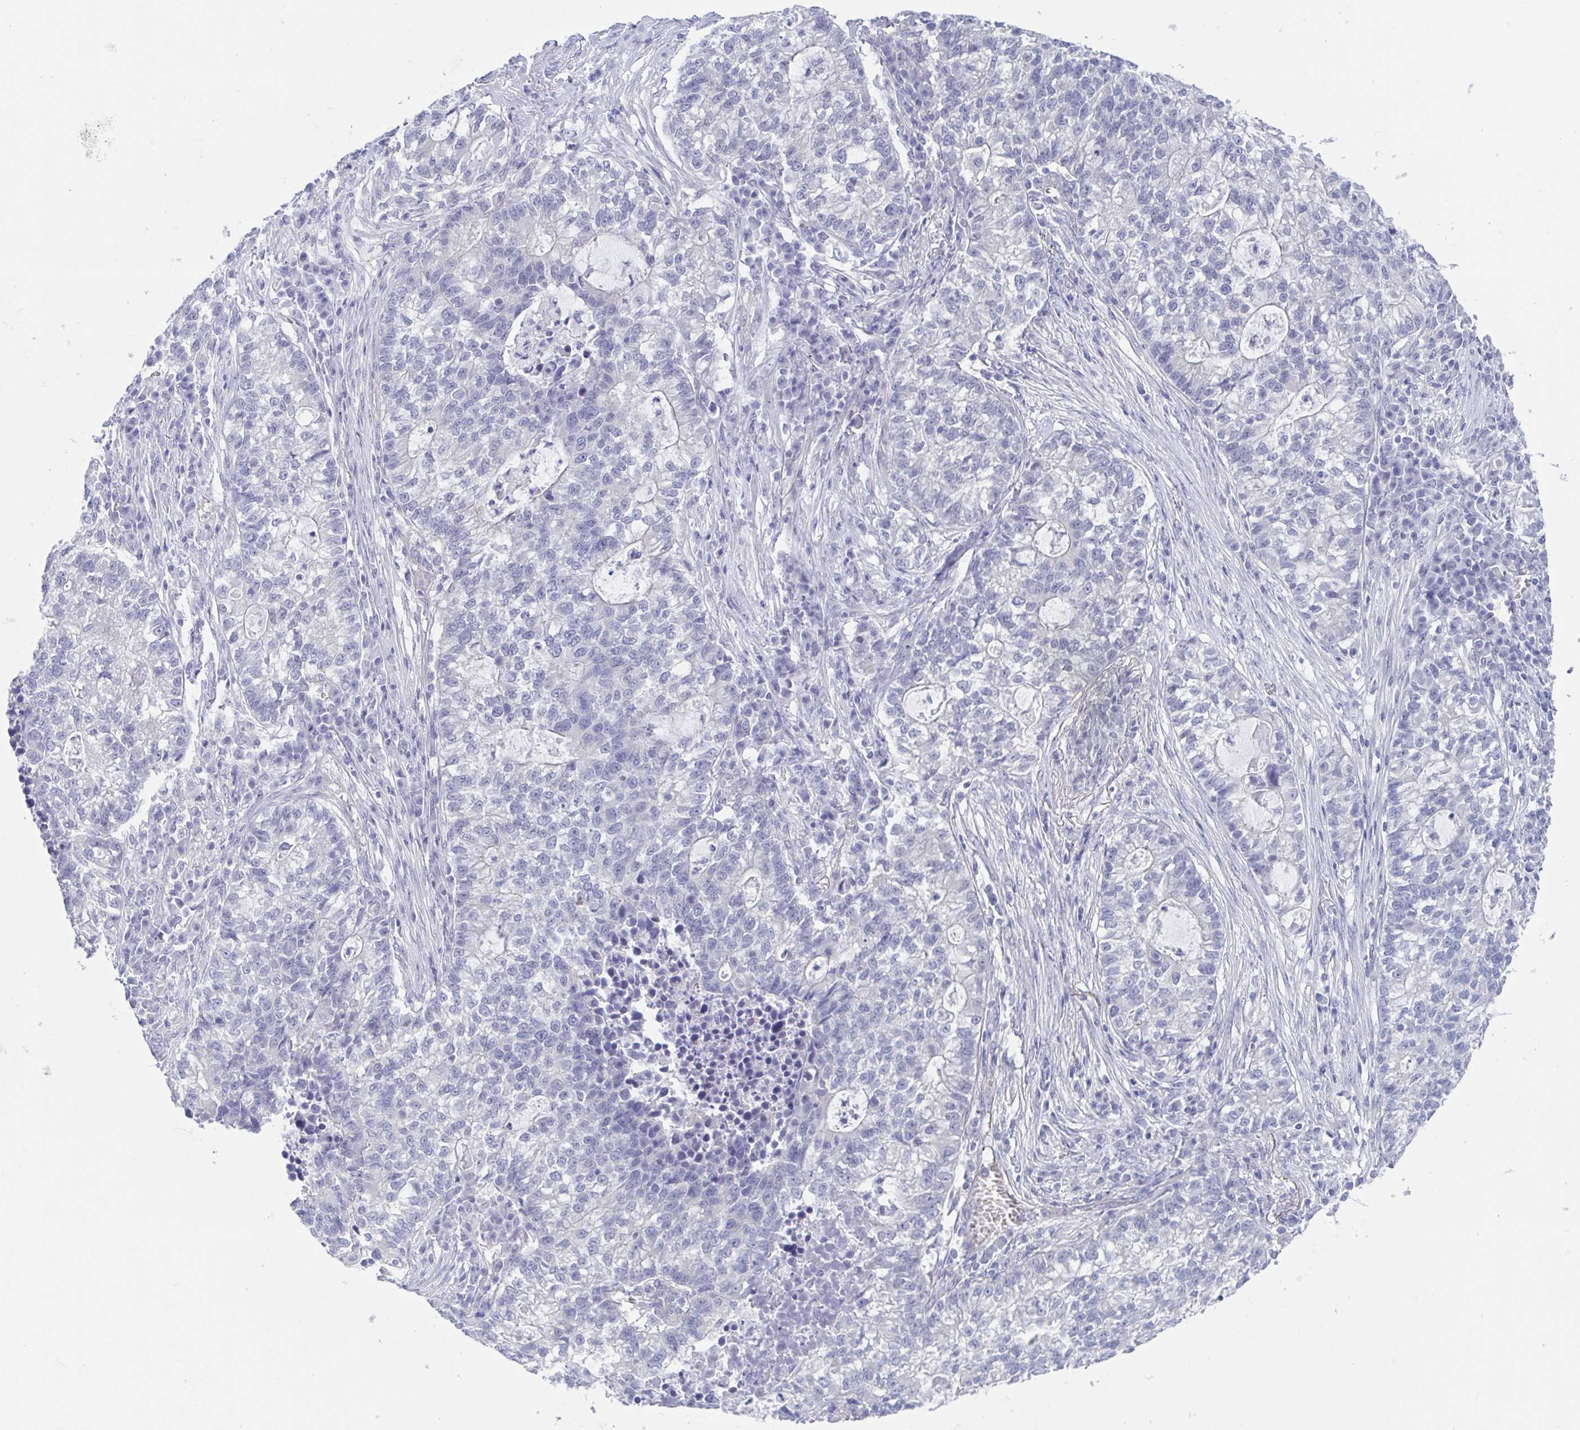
{"staining": {"intensity": "negative", "quantity": "none", "location": "none"}, "tissue": "lung cancer", "cell_type": "Tumor cells", "image_type": "cancer", "snomed": [{"axis": "morphology", "description": "Adenocarcinoma, NOS"}, {"axis": "topography", "description": "Lung"}], "caption": "Lung cancer (adenocarcinoma) stained for a protein using immunohistochemistry exhibits no staining tumor cells.", "gene": "TEX12", "patient": {"sex": "male", "age": 57}}